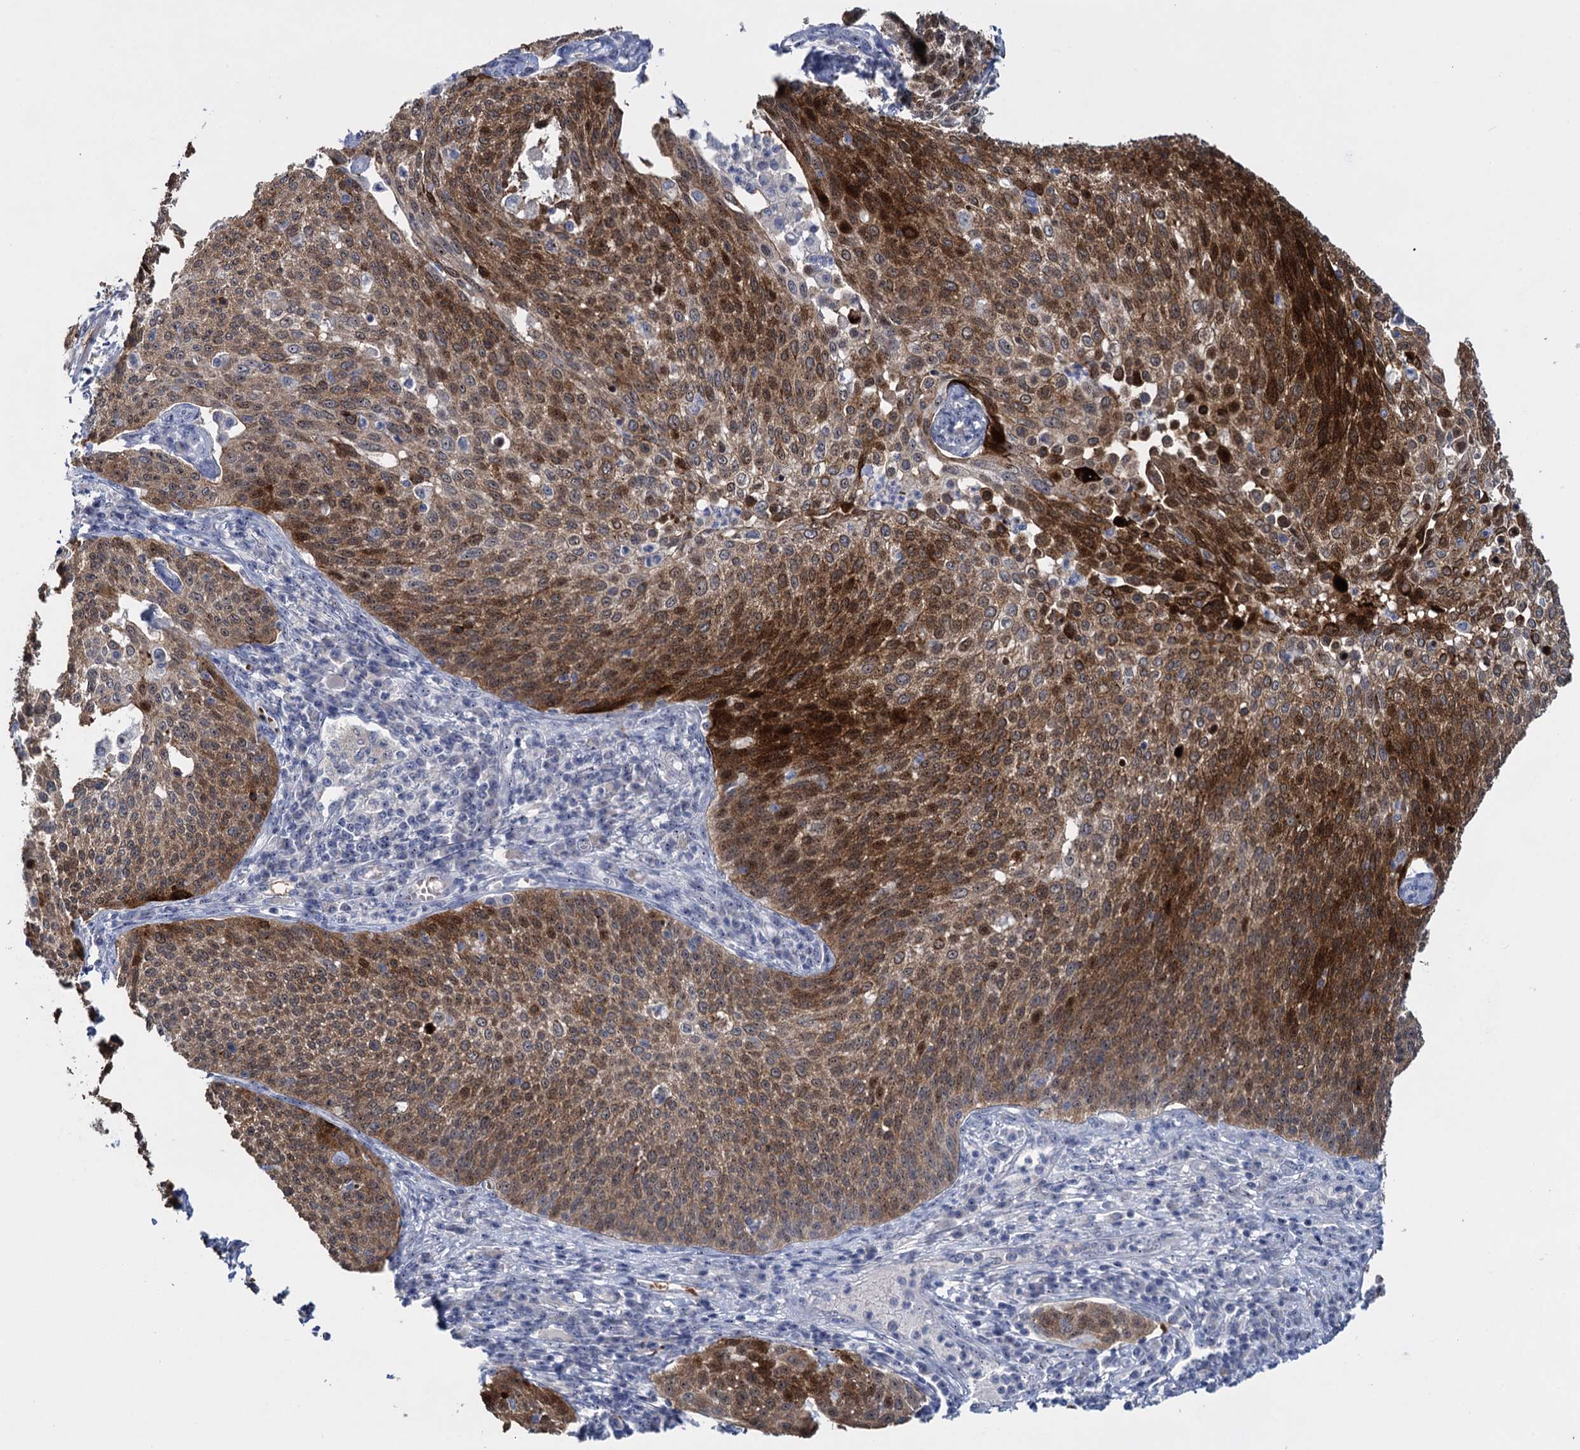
{"staining": {"intensity": "strong", "quantity": "25%-75%", "location": "cytoplasmic/membranous,nuclear"}, "tissue": "cervical cancer", "cell_type": "Tumor cells", "image_type": "cancer", "snomed": [{"axis": "morphology", "description": "Squamous cell carcinoma, NOS"}, {"axis": "topography", "description": "Cervix"}], "caption": "Human cervical squamous cell carcinoma stained with a brown dye reveals strong cytoplasmic/membranous and nuclear positive positivity in approximately 25%-75% of tumor cells.", "gene": "SFN", "patient": {"sex": "female", "age": 34}}